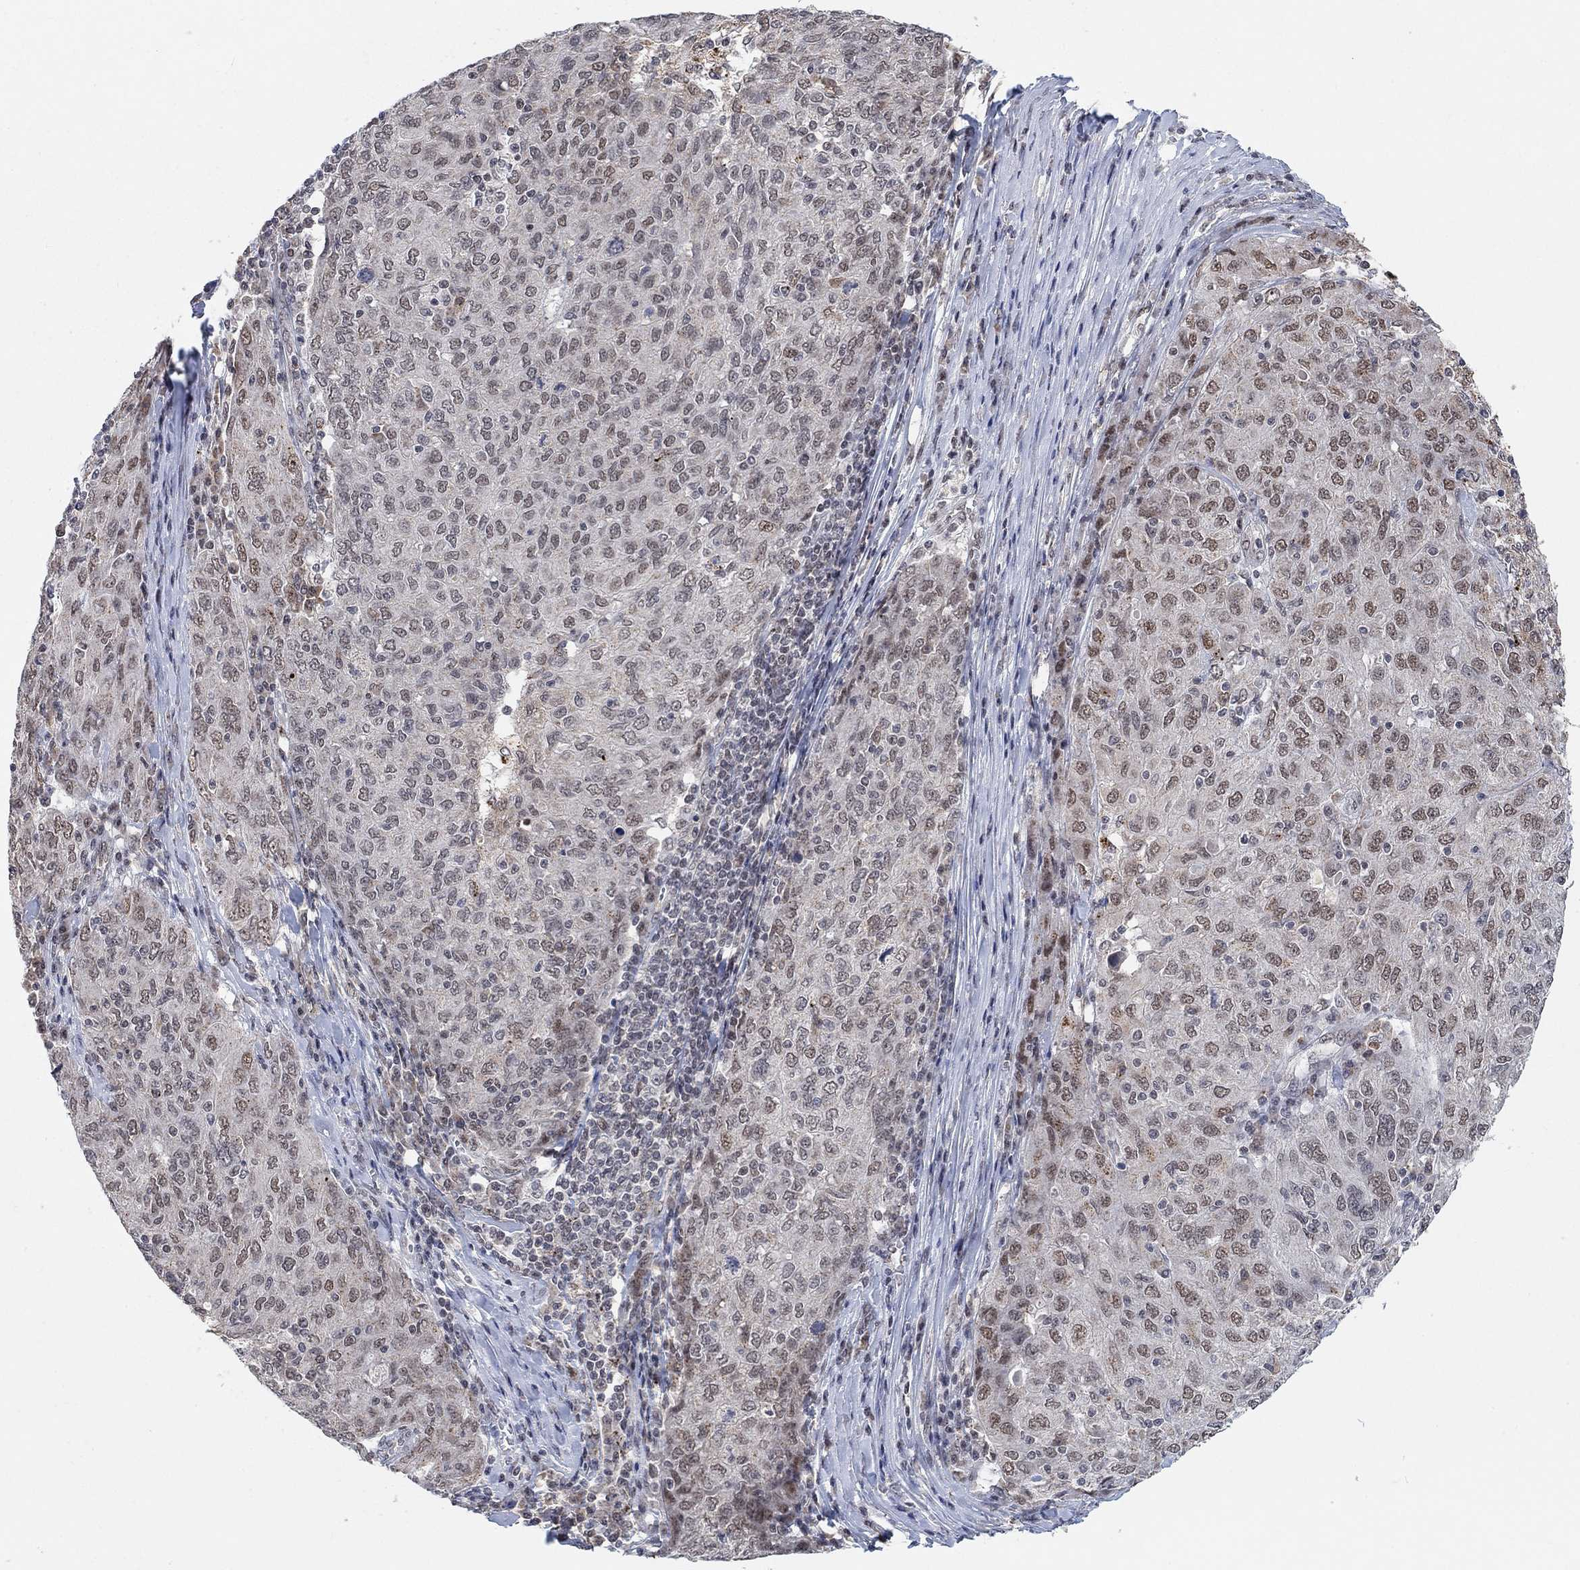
{"staining": {"intensity": "moderate", "quantity": "<25%", "location": "nuclear"}, "tissue": "ovarian cancer", "cell_type": "Tumor cells", "image_type": "cancer", "snomed": [{"axis": "morphology", "description": "Carcinoma, endometroid"}, {"axis": "topography", "description": "Ovary"}], "caption": "Tumor cells exhibit low levels of moderate nuclear expression in about <25% of cells in ovarian endometroid carcinoma. (DAB = brown stain, brightfield microscopy at high magnification).", "gene": "THAP8", "patient": {"sex": "female", "age": 50}}